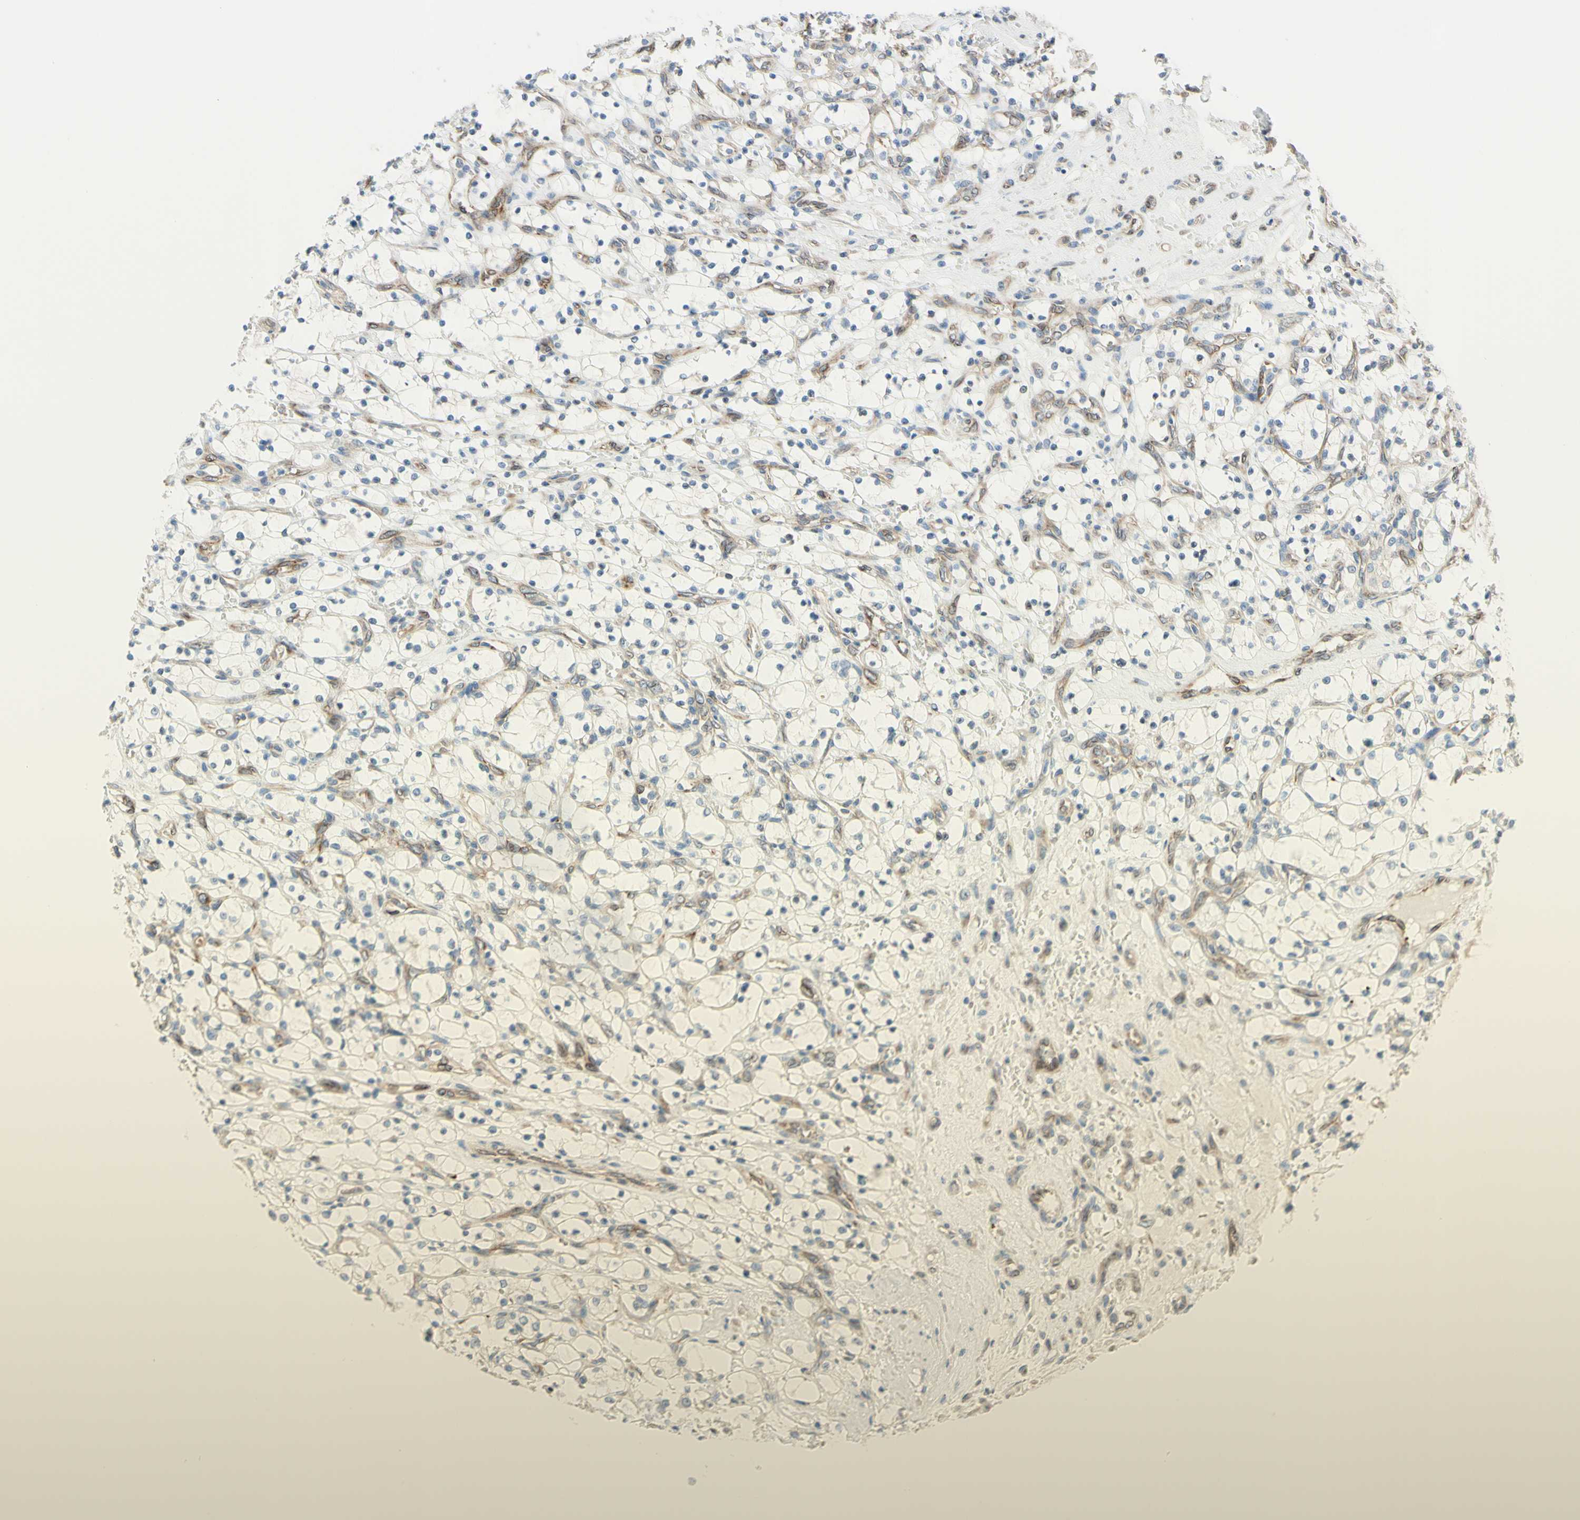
{"staining": {"intensity": "weak", "quantity": "25%-75%", "location": "cytoplasmic/membranous"}, "tissue": "renal cancer", "cell_type": "Tumor cells", "image_type": "cancer", "snomed": [{"axis": "morphology", "description": "Adenocarcinoma, NOS"}, {"axis": "topography", "description": "Kidney"}], "caption": "Weak cytoplasmic/membranous protein expression is seen in about 25%-75% of tumor cells in renal cancer (adenocarcinoma).", "gene": "TRAF2", "patient": {"sex": "female", "age": 69}}